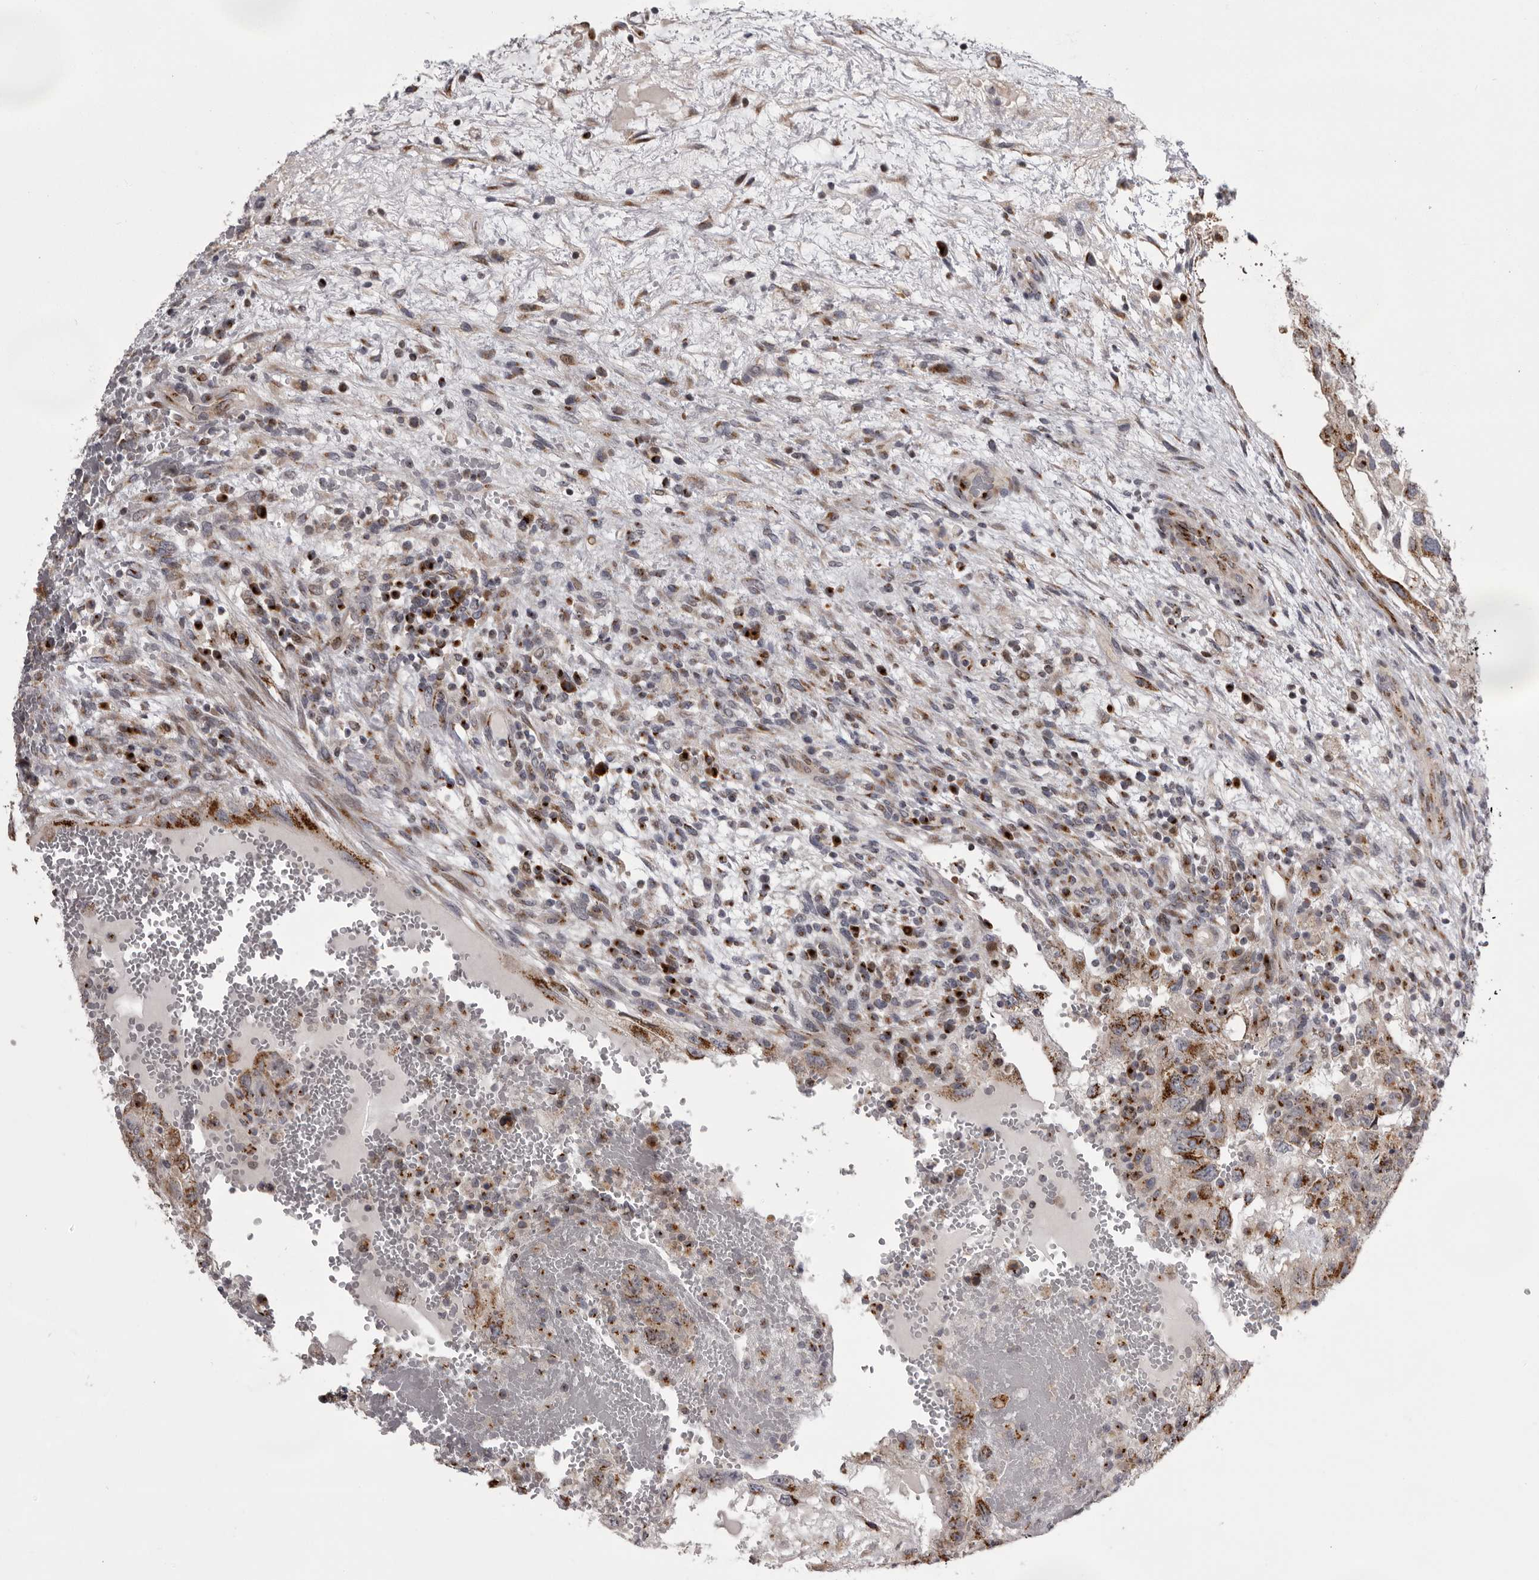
{"staining": {"intensity": "moderate", "quantity": ">75%", "location": "cytoplasmic/membranous"}, "tissue": "testis cancer", "cell_type": "Tumor cells", "image_type": "cancer", "snomed": [{"axis": "morphology", "description": "Carcinoma, Embryonal, NOS"}, {"axis": "topography", "description": "Testis"}], "caption": "Tumor cells reveal medium levels of moderate cytoplasmic/membranous positivity in approximately >75% of cells in testis embryonal carcinoma.", "gene": "WDR47", "patient": {"sex": "male", "age": 36}}